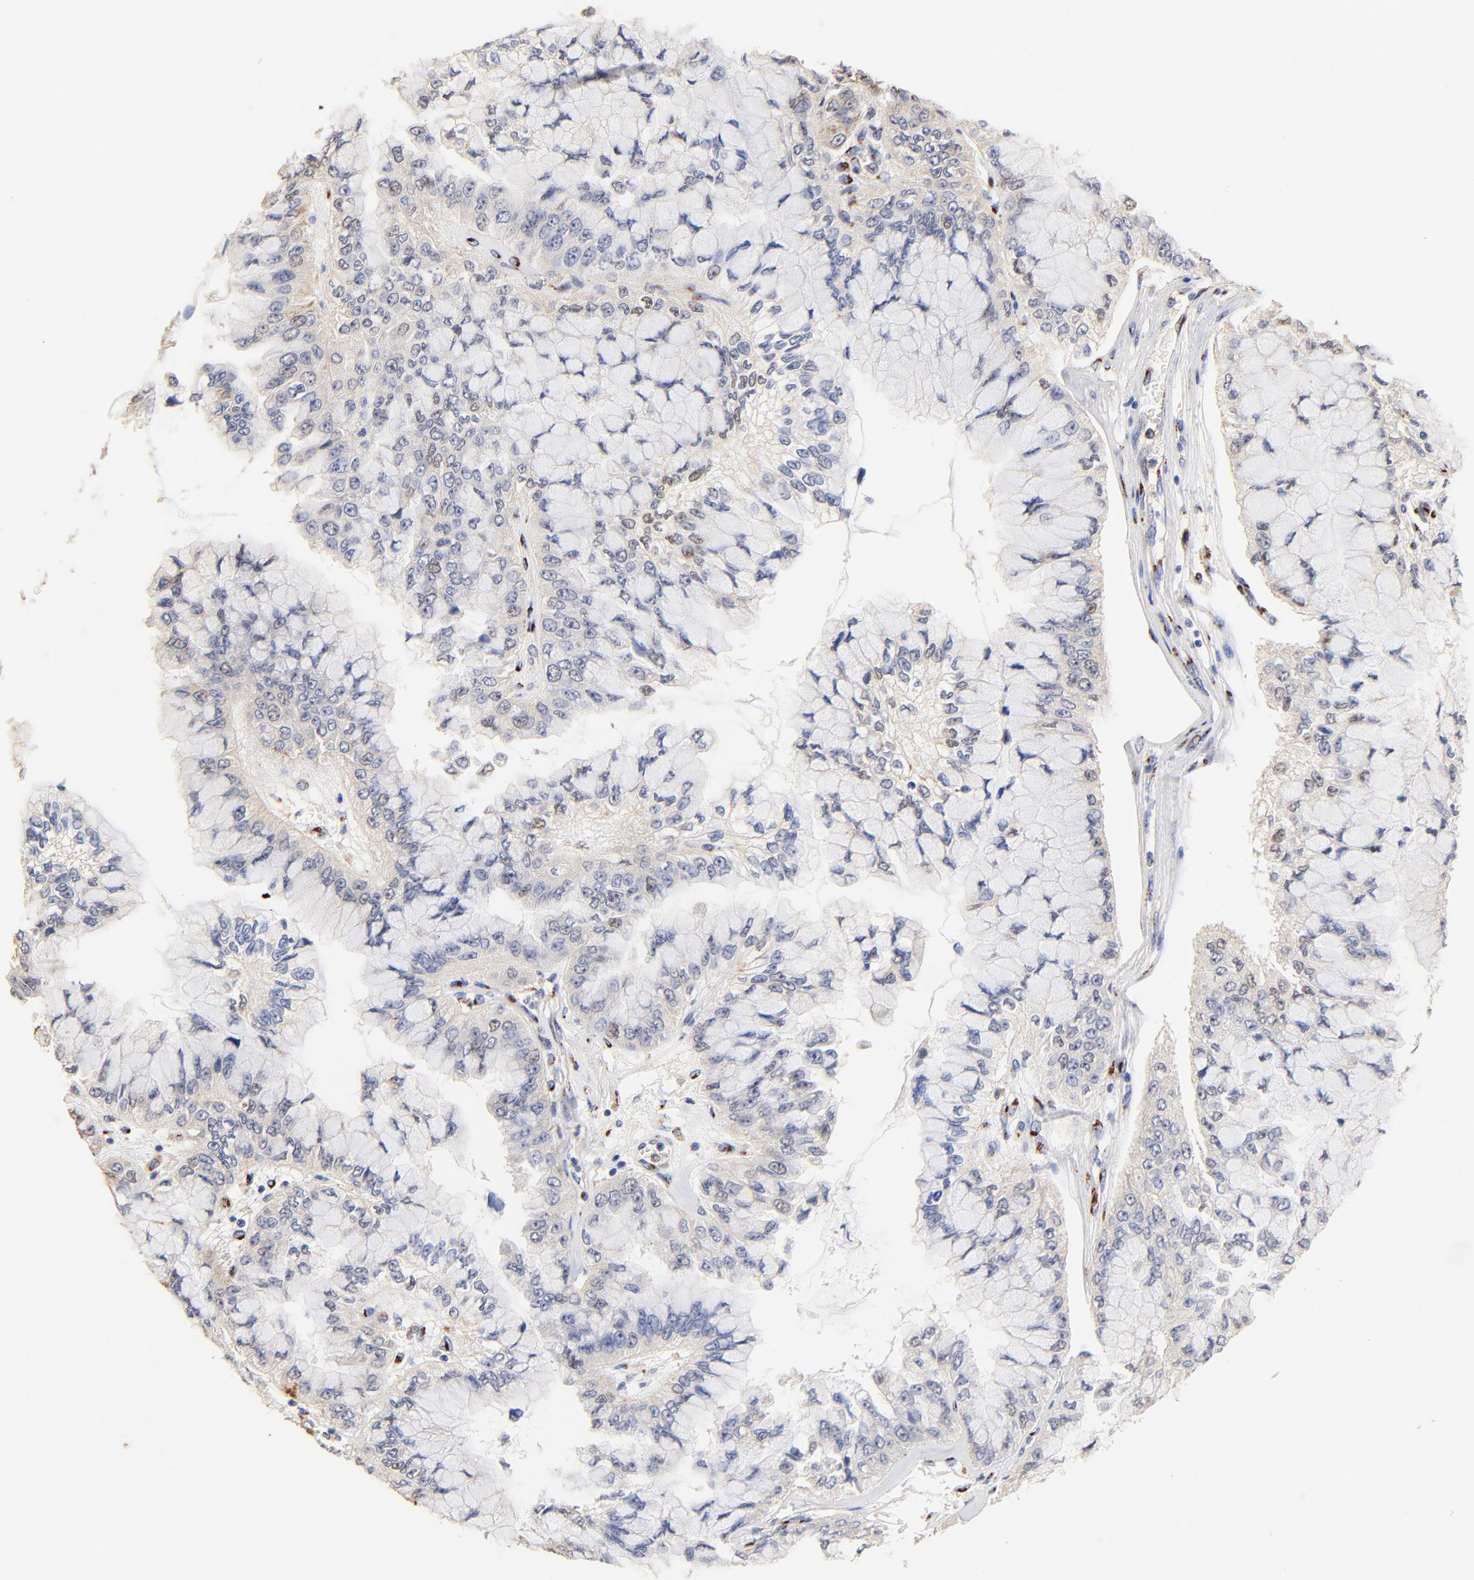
{"staining": {"intensity": "weak", "quantity": "<25%", "location": "nuclear"}, "tissue": "liver cancer", "cell_type": "Tumor cells", "image_type": "cancer", "snomed": [{"axis": "morphology", "description": "Cholangiocarcinoma"}, {"axis": "topography", "description": "Liver"}], "caption": "A high-resolution micrograph shows immunohistochemistry staining of liver cholangiocarcinoma, which displays no significant positivity in tumor cells. (Immunohistochemistry (ihc), brightfield microscopy, high magnification).", "gene": "FMNL3", "patient": {"sex": "female", "age": 79}}